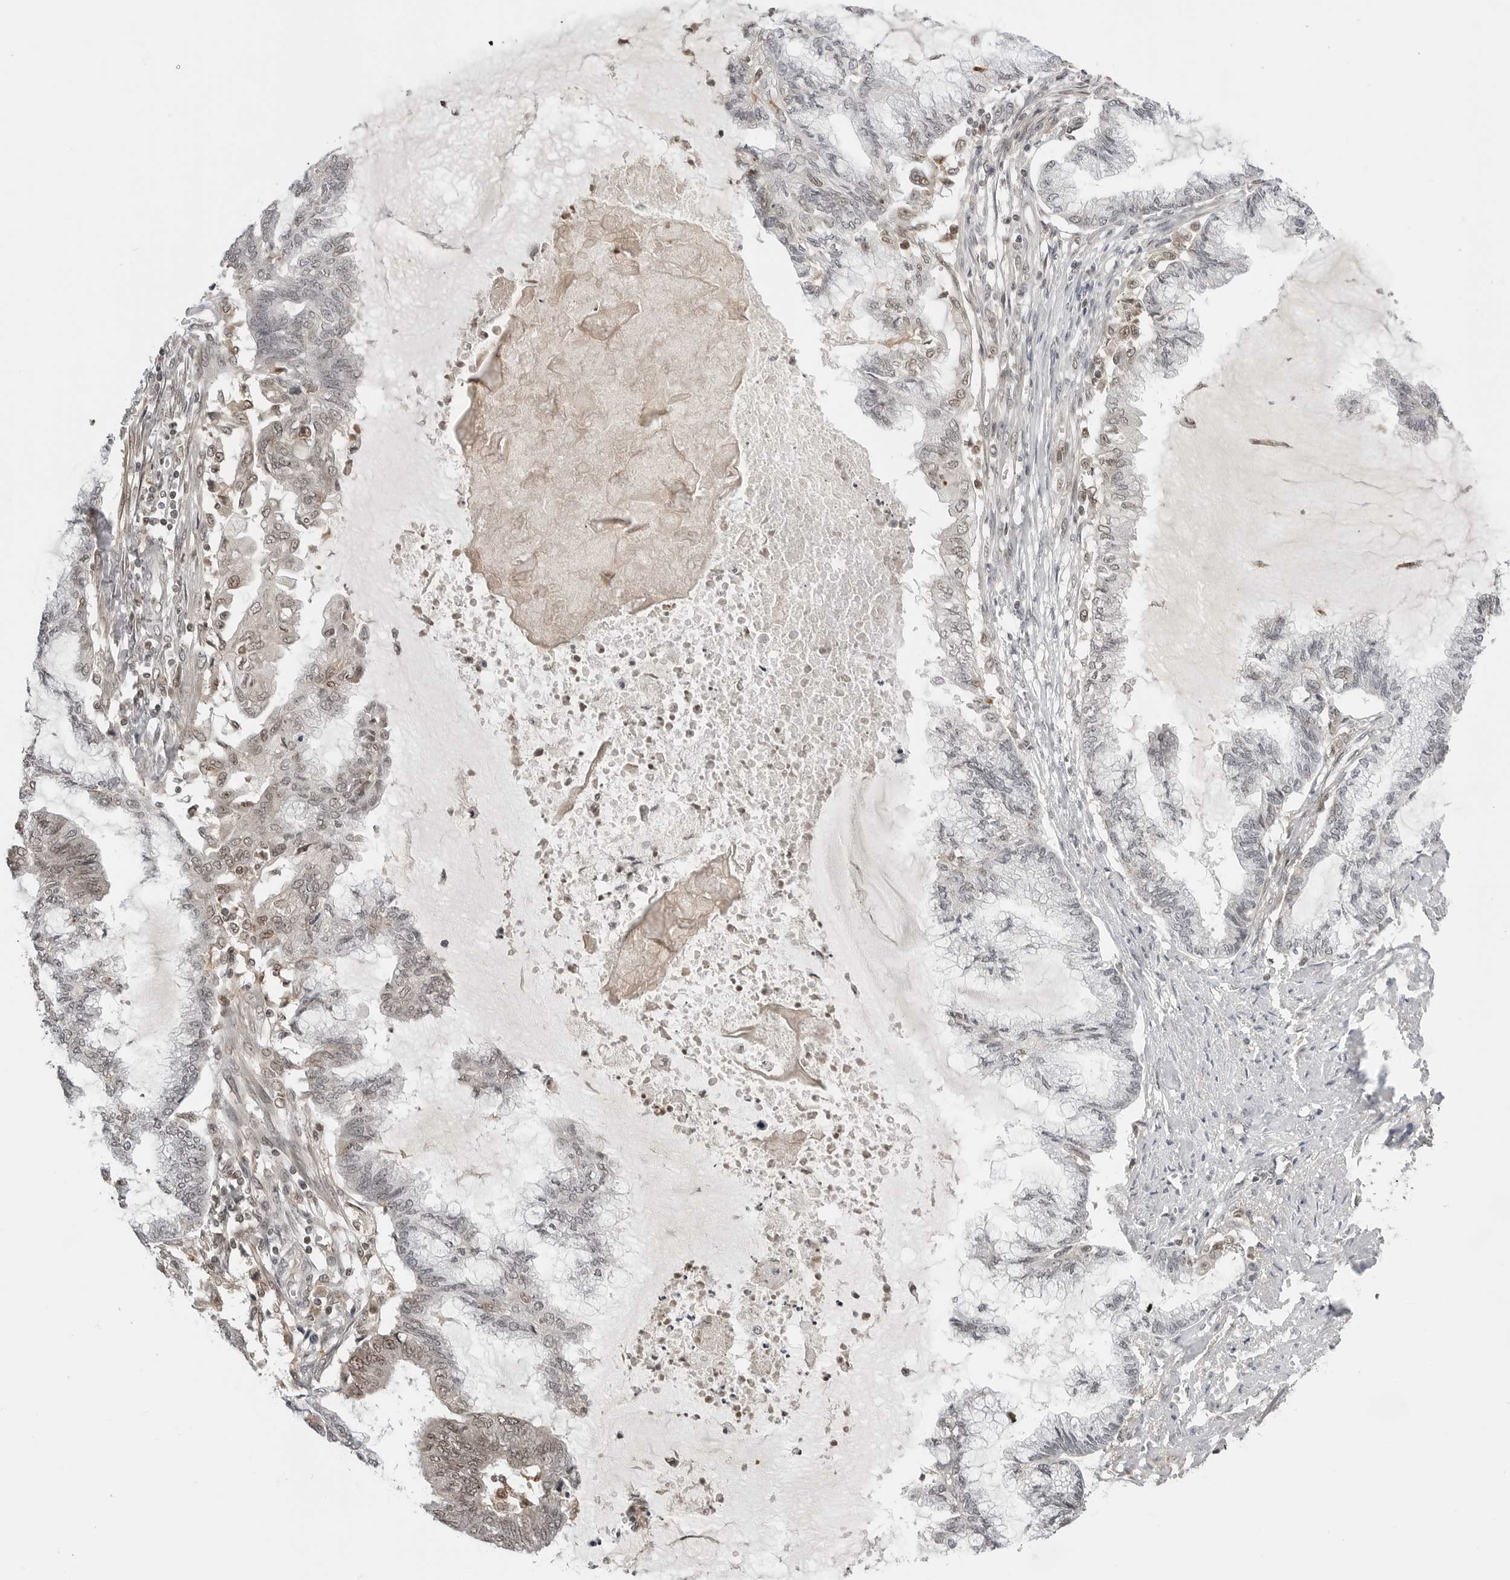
{"staining": {"intensity": "moderate", "quantity": "<25%", "location": "nuclear"}, "tissue": "endometrial cancer", "cell_type": "Tumor cells", "image_type": "cancer", "snomed": [{"axis": "morphology", "description": "Adenocarcinoma, NOS"}, {"axis": "topography", "description": "Endometrium"}], "caption": "Immunohistochemical staining of human adenocarcinoma (endometrial) displays low levels of moderate nuclear protein staining in about <25% of tumor cells. Using DAB (brown) and hematoxylin (blue) stains, captured at high magnification using brightfield microscopy.", "gene": "C8orf33", "patient": {"sex": "female", "age": 86}}